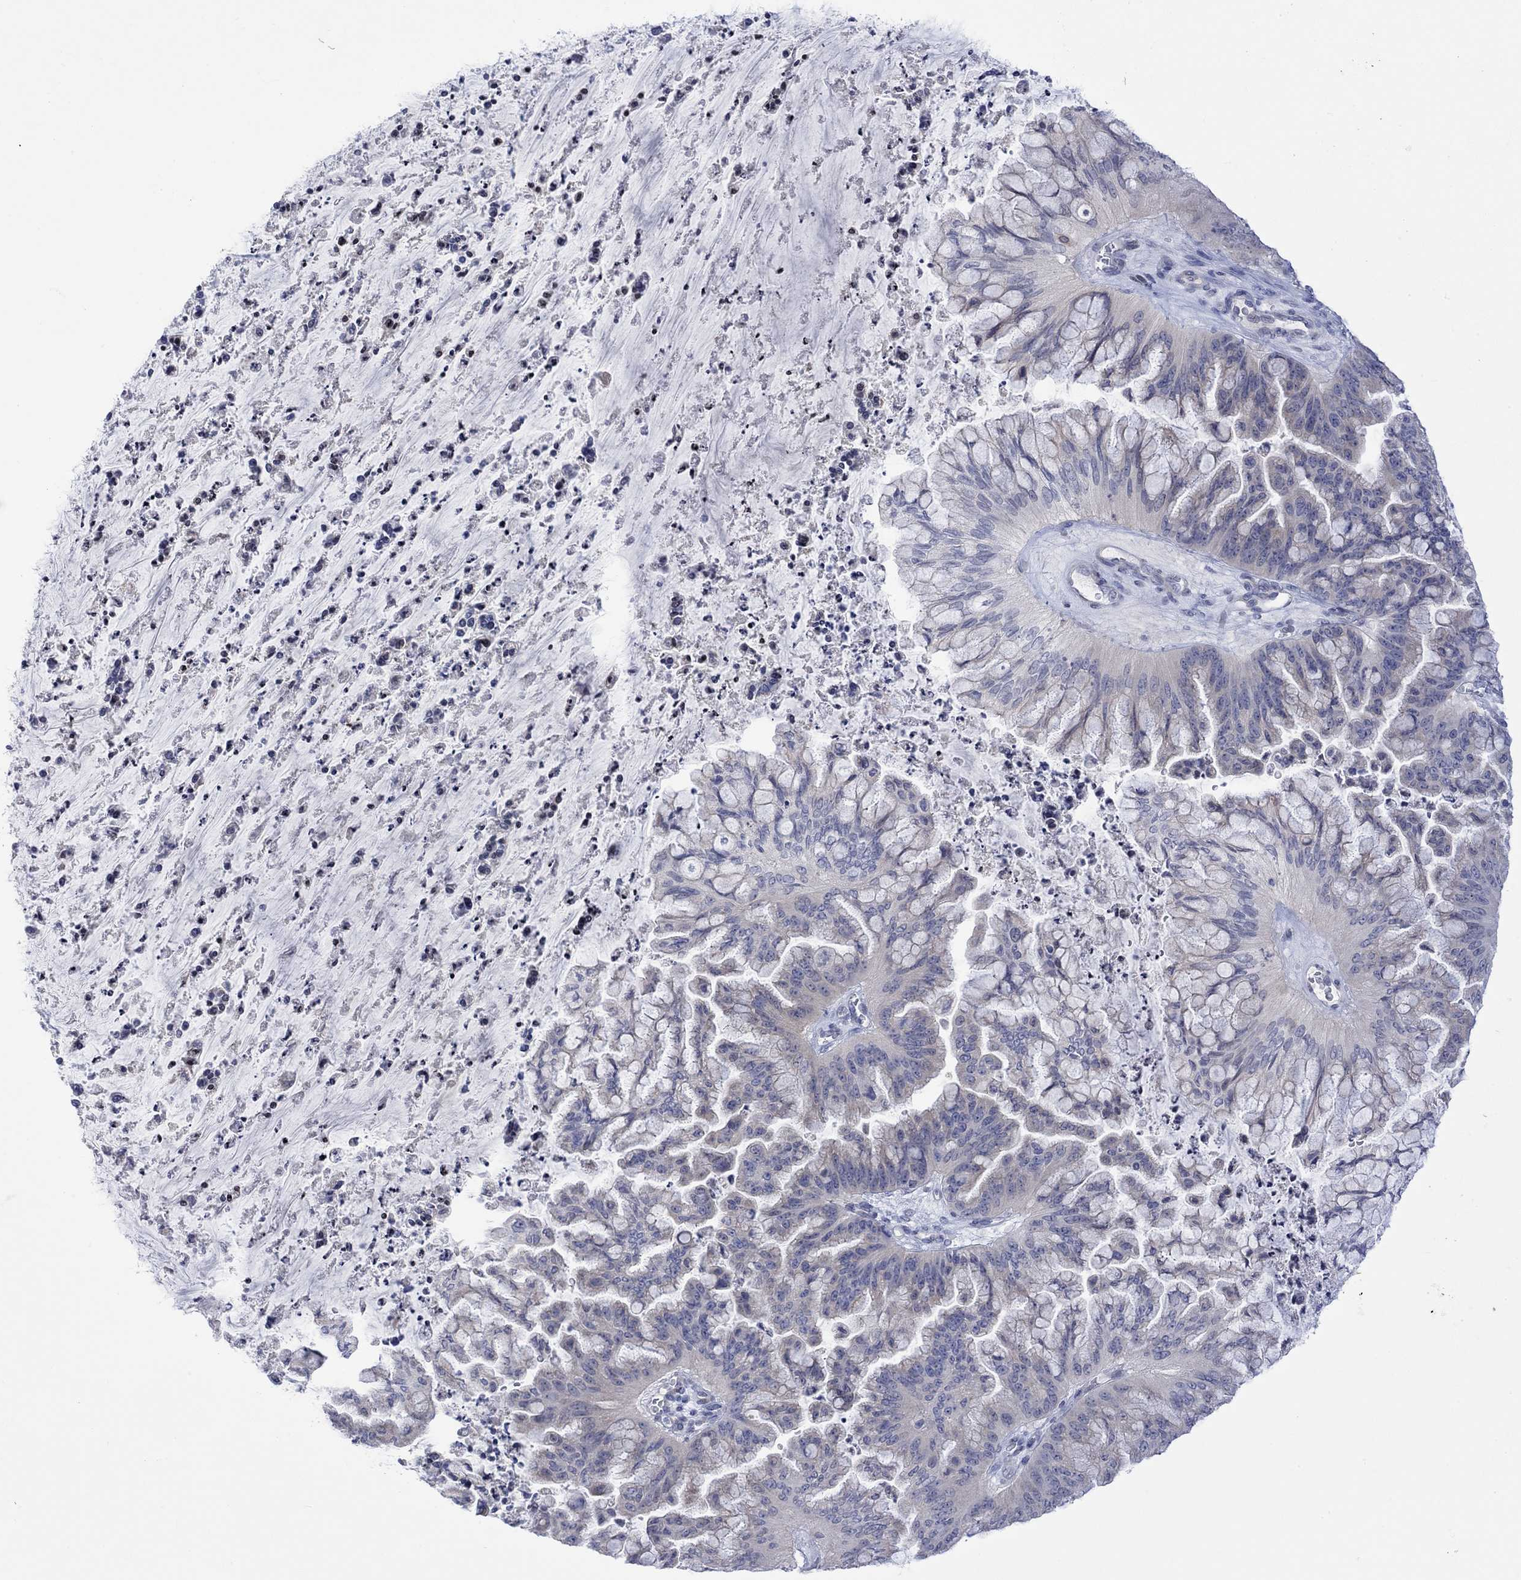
{"staining": {"intensity": "negative", "quantity": "none", "location": "none"}, "tissue": "ovarian cancer", "cell_type": "Tumor cells", "image_type": "cancer", "snomed": [{"axis": "morphology", "description": "Cystadenocarcinoma, mucinous, NOS"}, {"axis": "topography", "description": "Ovary"}], "caption": "Tumor cells show no significant protein expression in ovarian mucinous cystadenocarcinoma. (Stains: DAB immunohistochemistry with hematoxylin counter stain, Microscopy: brightfield microscopy at high magnification).", "gene": "DCX", "patient": {"sex": "female", "age": 67}}